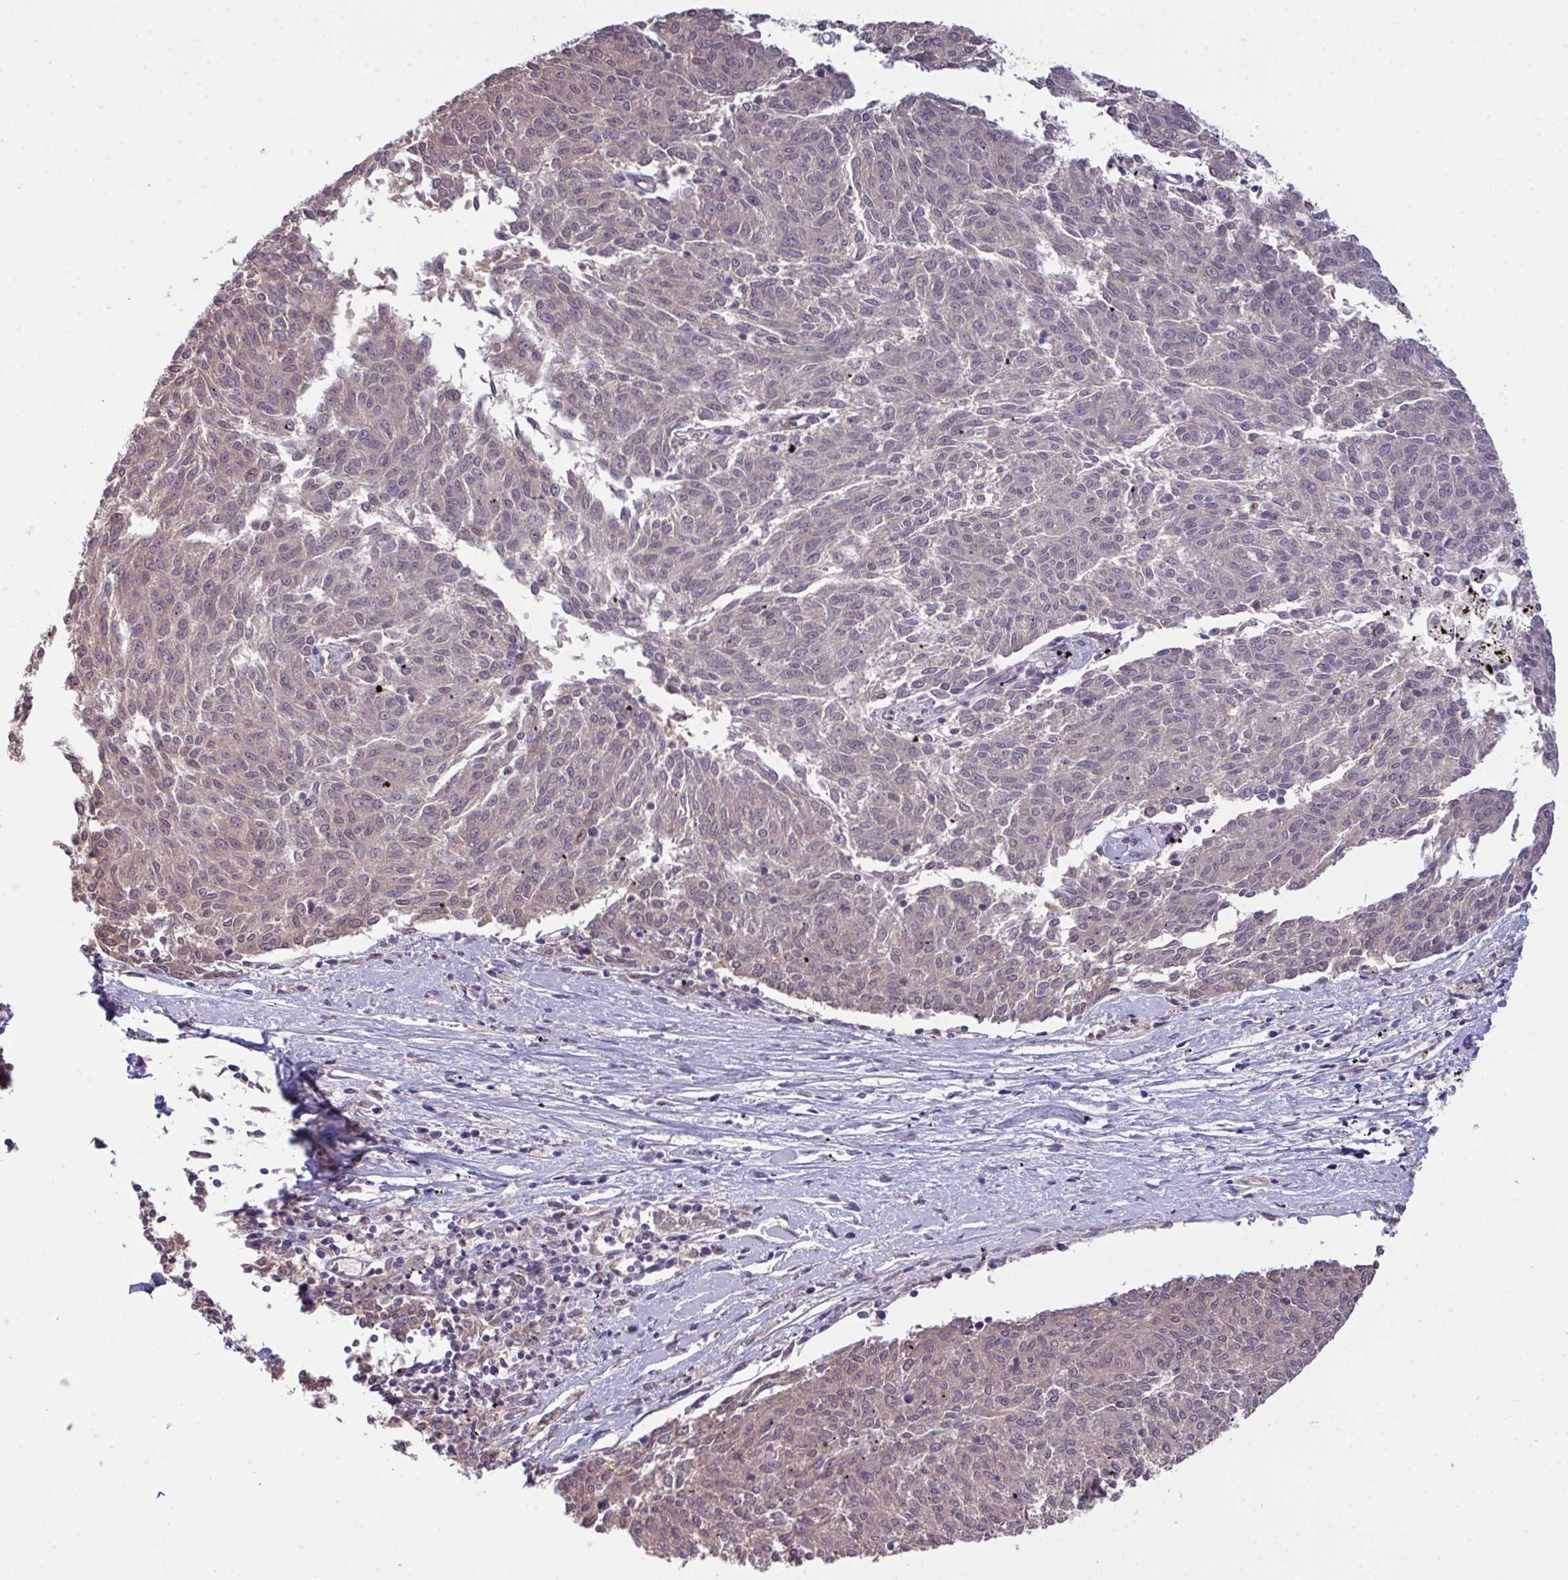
{"staining": {"intensity": "negative", "quantity": "none", "location": "none"}, "tissue": "melanoma", "cell_type": "Tumor cells", "image_type": "cancer", "snomed": [{"axis": "morphology", "description": "Malignant melanoma, NOS"}, {"axis": "topography", "description": "Skin"}], "caption": "Photomicrograph shows no protein staining in tumor cells of melanoma tissue. Brightfield microscopy of IHC stained with DAB (brown) and hematoxylin (blue), captured at high magnification.", "gene": "SETD7", "patient": {"sex": "female", "age": 72}}